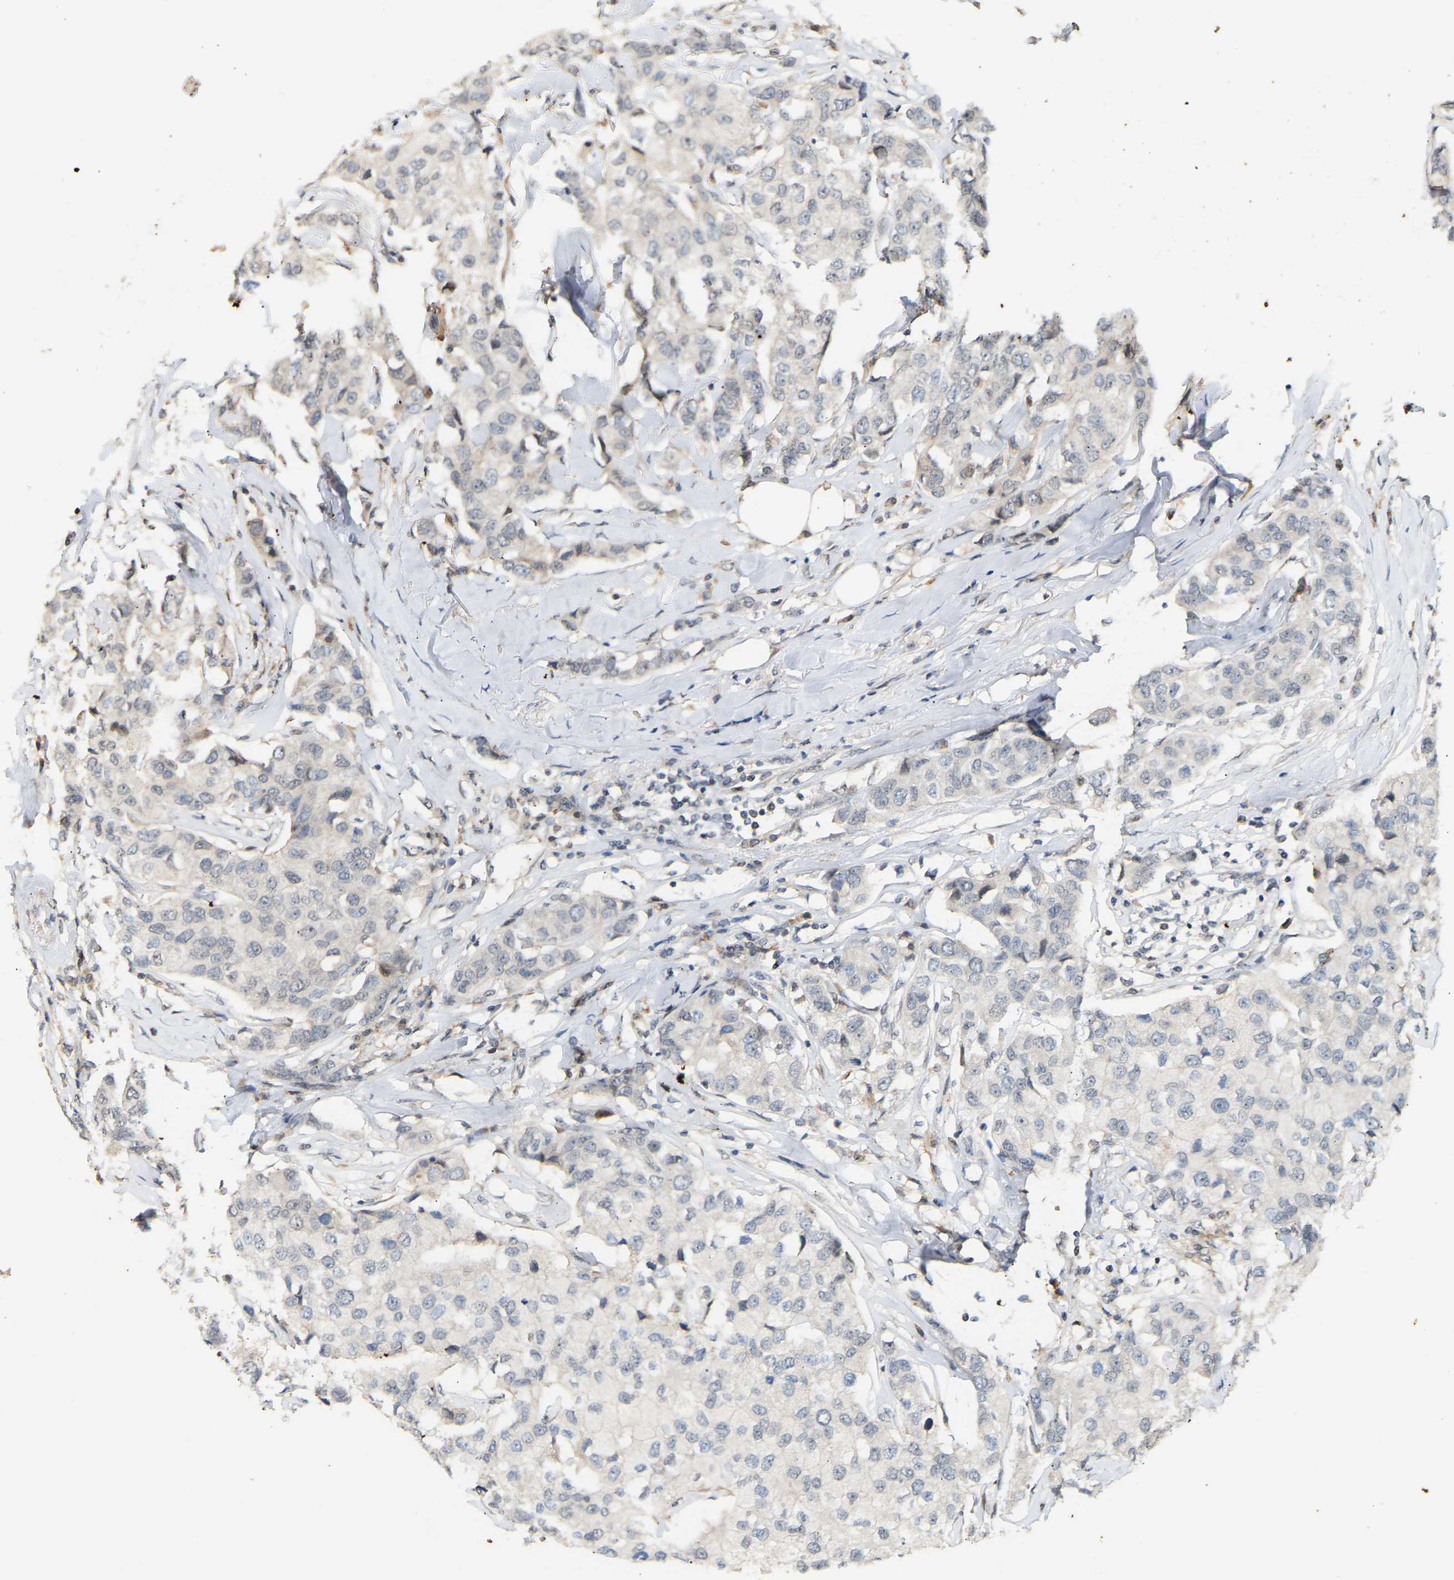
{"staining": {"intensity": "negative", "quantity": "none", "location": "none"}, "tissue": "breast cancer", "cell_type": "Tumor cells", "image_type": "cancer", "snomed": [{"axis": "morphology", "description": "Duct carcinoma"}, {"axis": "topography", "description": "Breast"}], "caption": "This is an immunohistochemistry histopathology image of human invasive ductal carcinoma (breast). There is no expression in tumor cells.", "gene": "PTPN4", "patient": {"sex": "female", "age": 80}}